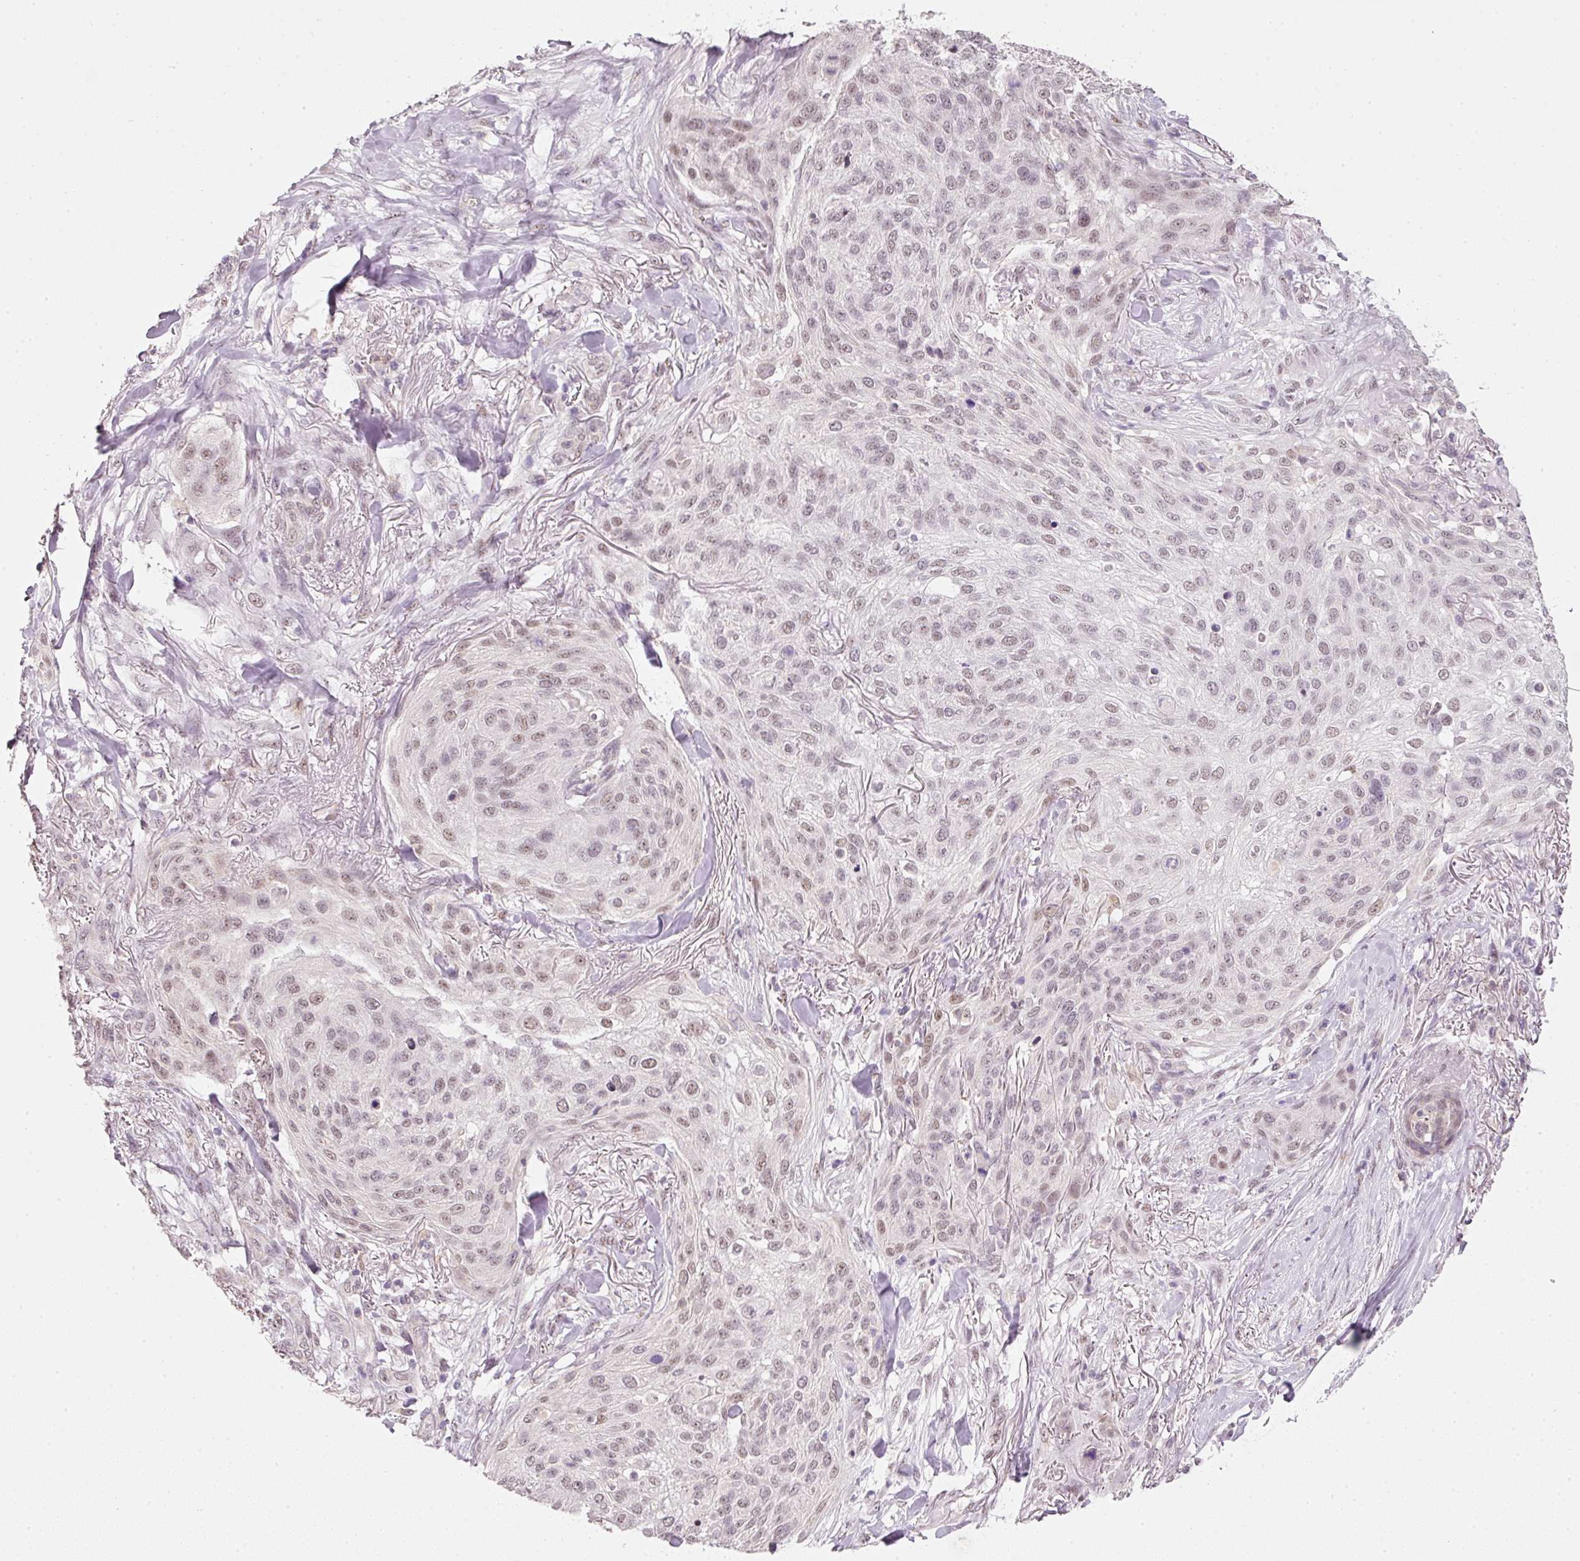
{"staining": {"intensity": "moderate", "quantity": "<25%", "location": "nuclear"}, "tissue": "skin cancer", "cell_type": "Tumor cells", "image_type": "cancer", "snomed": [{"axis": "morphology", "description": "Squamous cell carcinoma, NOS"}, {"axis": "topography", "description": "Skin"}], "caption": "Immunohistochemistry (IHC) of skin cancer (squamous cell carcinoma) shows low levels of moderate nuclear expression in about <25% of tumor cells. The staining was performed using DAB, with brown indicating positive protein expression. Nuclei are stained blue with hematoxylin.", "gene": "FSTL3", "patient": {"sex": "female", "age": 87}}